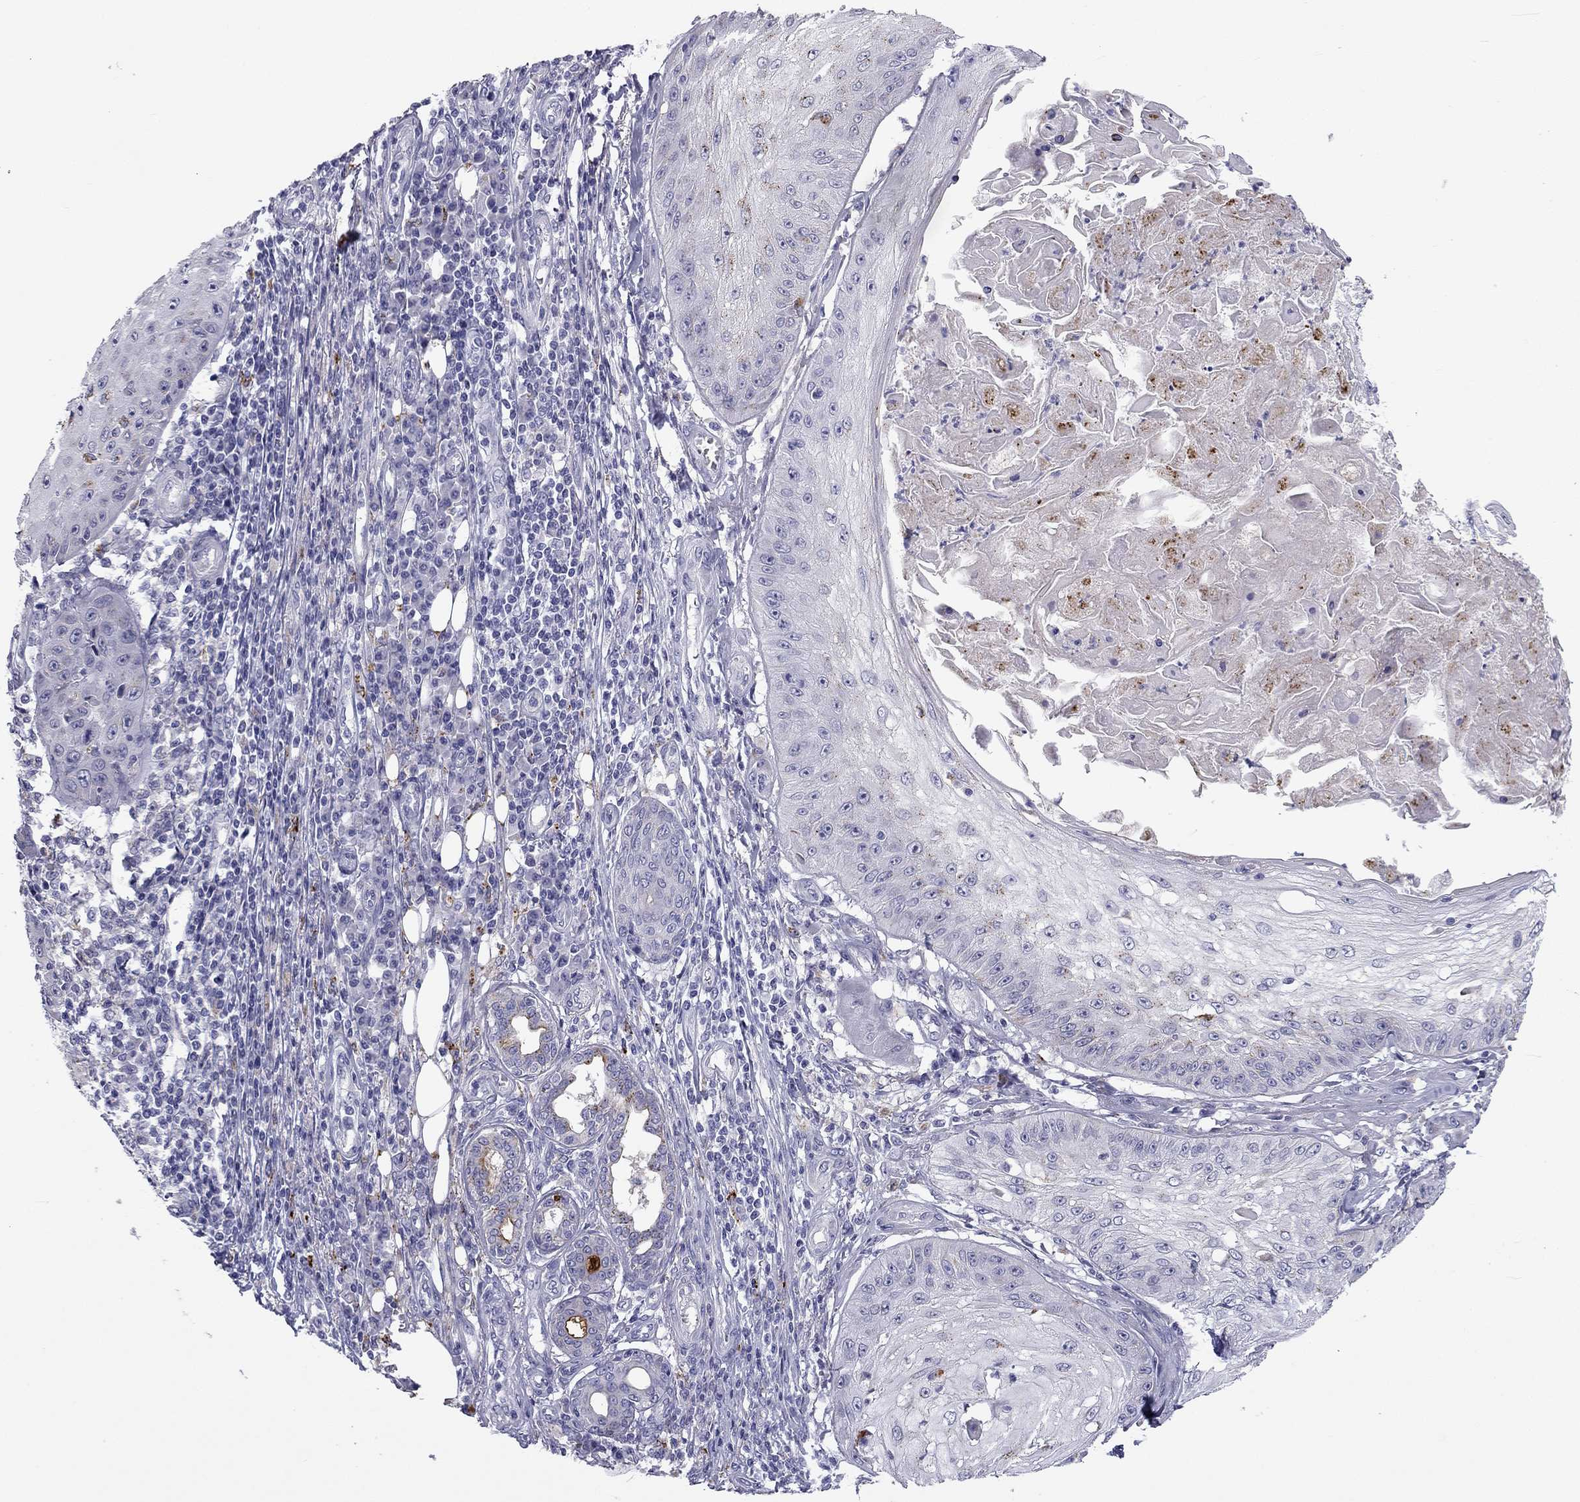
{"staining": {"intensity": "negative", "quantity": "none", "location": "none"}, "tissue": "skin cancer", "cell_type": "Tumor cells", "image_type": "cancer", "snomed": [{"axis": "morphology", "description": "Squamous cell carcinoma, NOS"}, {"axis": "topography", "description": "Skin"}], "caption": "This photomicrograph is of skin squamous cell carcinoma stained with IHC to label a protein in brown with the nuclei are counter-stained blue. There is no expression in tumor cells.", "gene": "CLPSL2", "patient": {"sex": "male", "age": 70}}